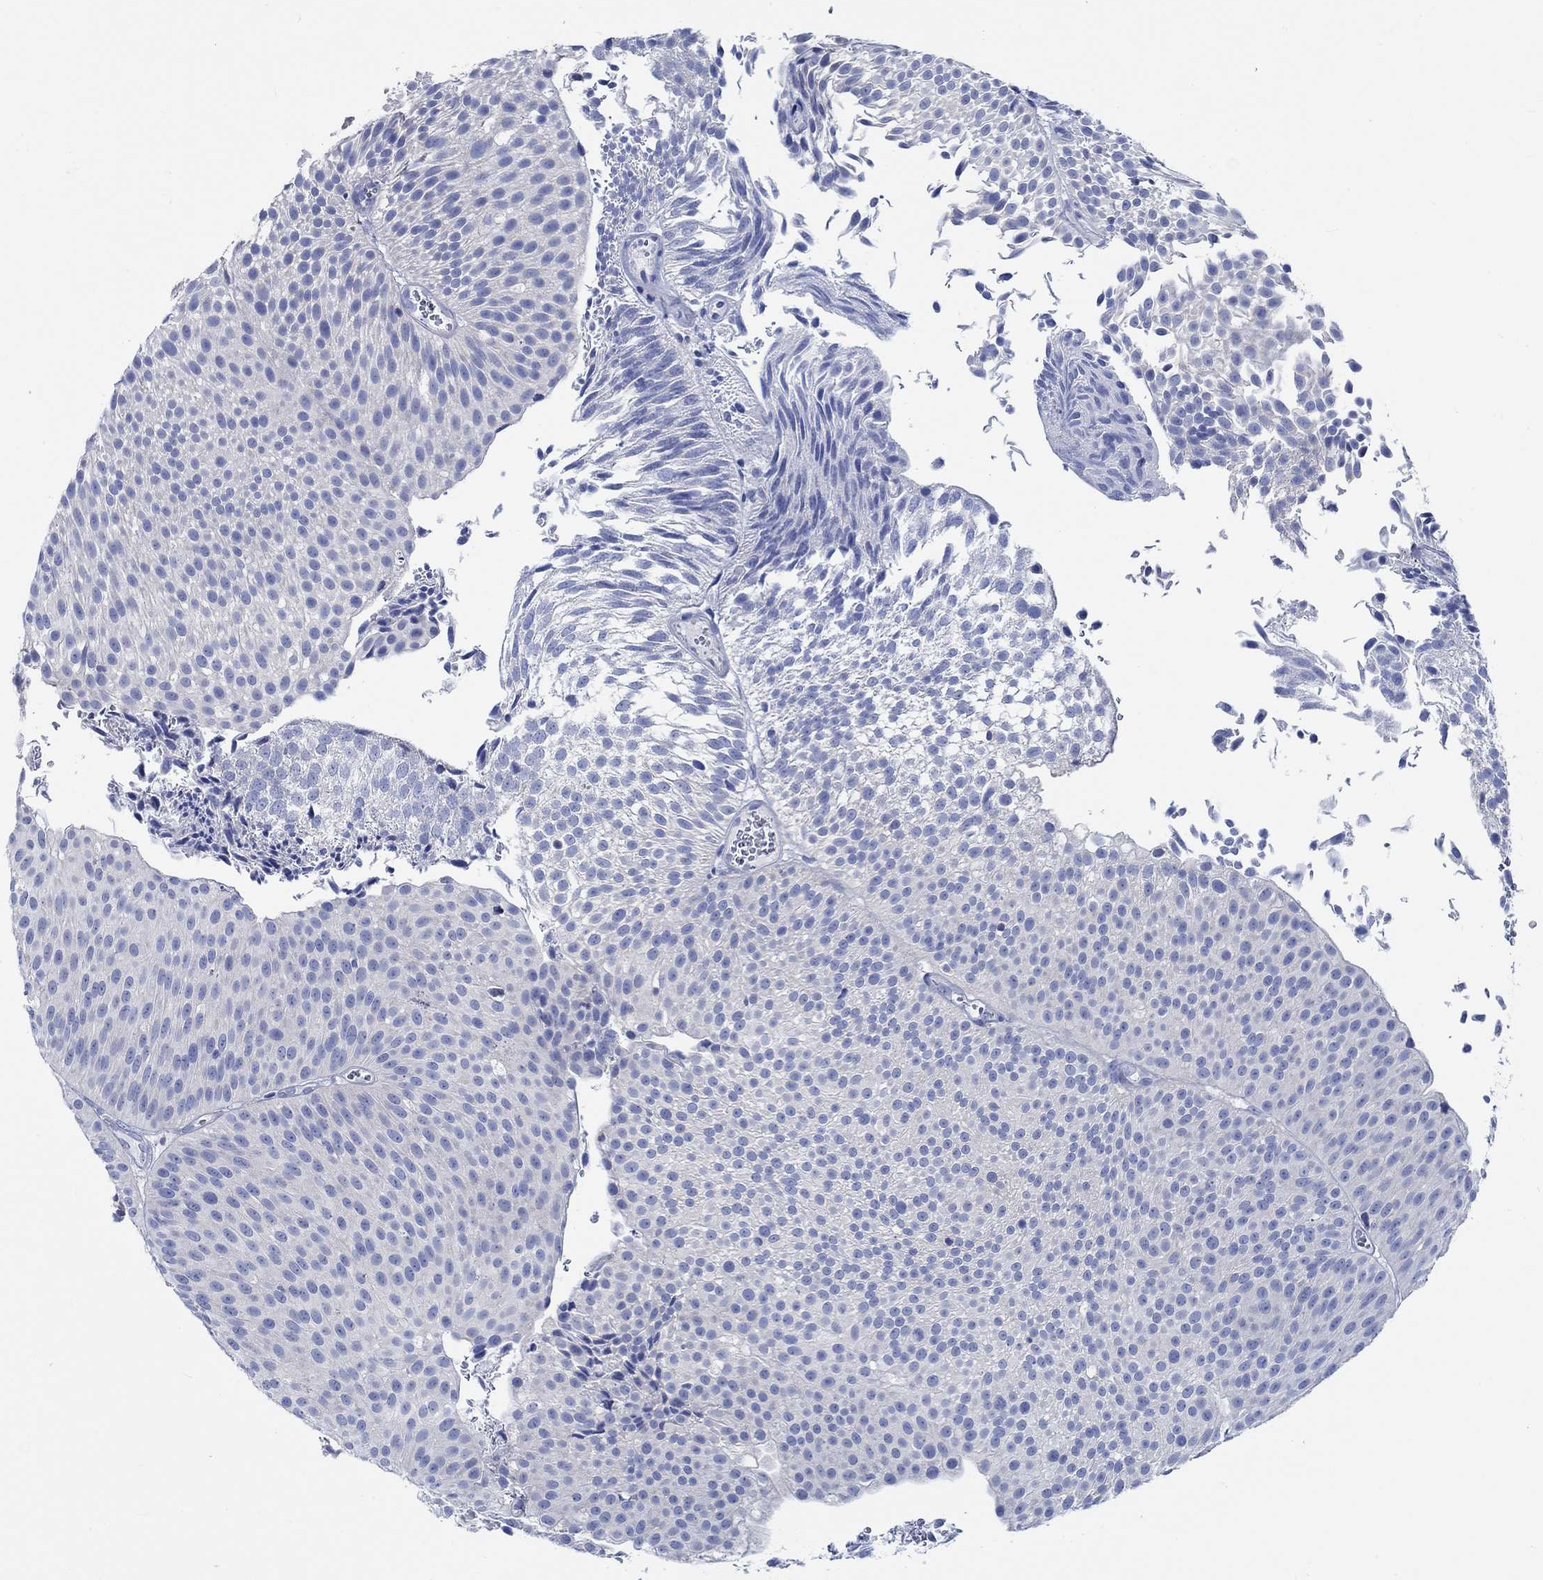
{"staining": {"intensity": "negative", "quantity": "none", "location": "none"}, "tissue": "urothelial cancer", "cell_type": "Tumor cells", "image_type": "cancer", "snomed": [{"axis": "morphology", "description": "Urothelial carcinoma, Low grade"}, {"axis": "topography", "description": "Urinary bladder"}], "caption": "This histopathology image is of urothelial cancer stained with IHC to label a protein in brown with the nuclei are counter-stained blue. There is no expression in tumor cells.", "gene": "PTPRN2", "patient": {"sex": "male", "age": 65}}